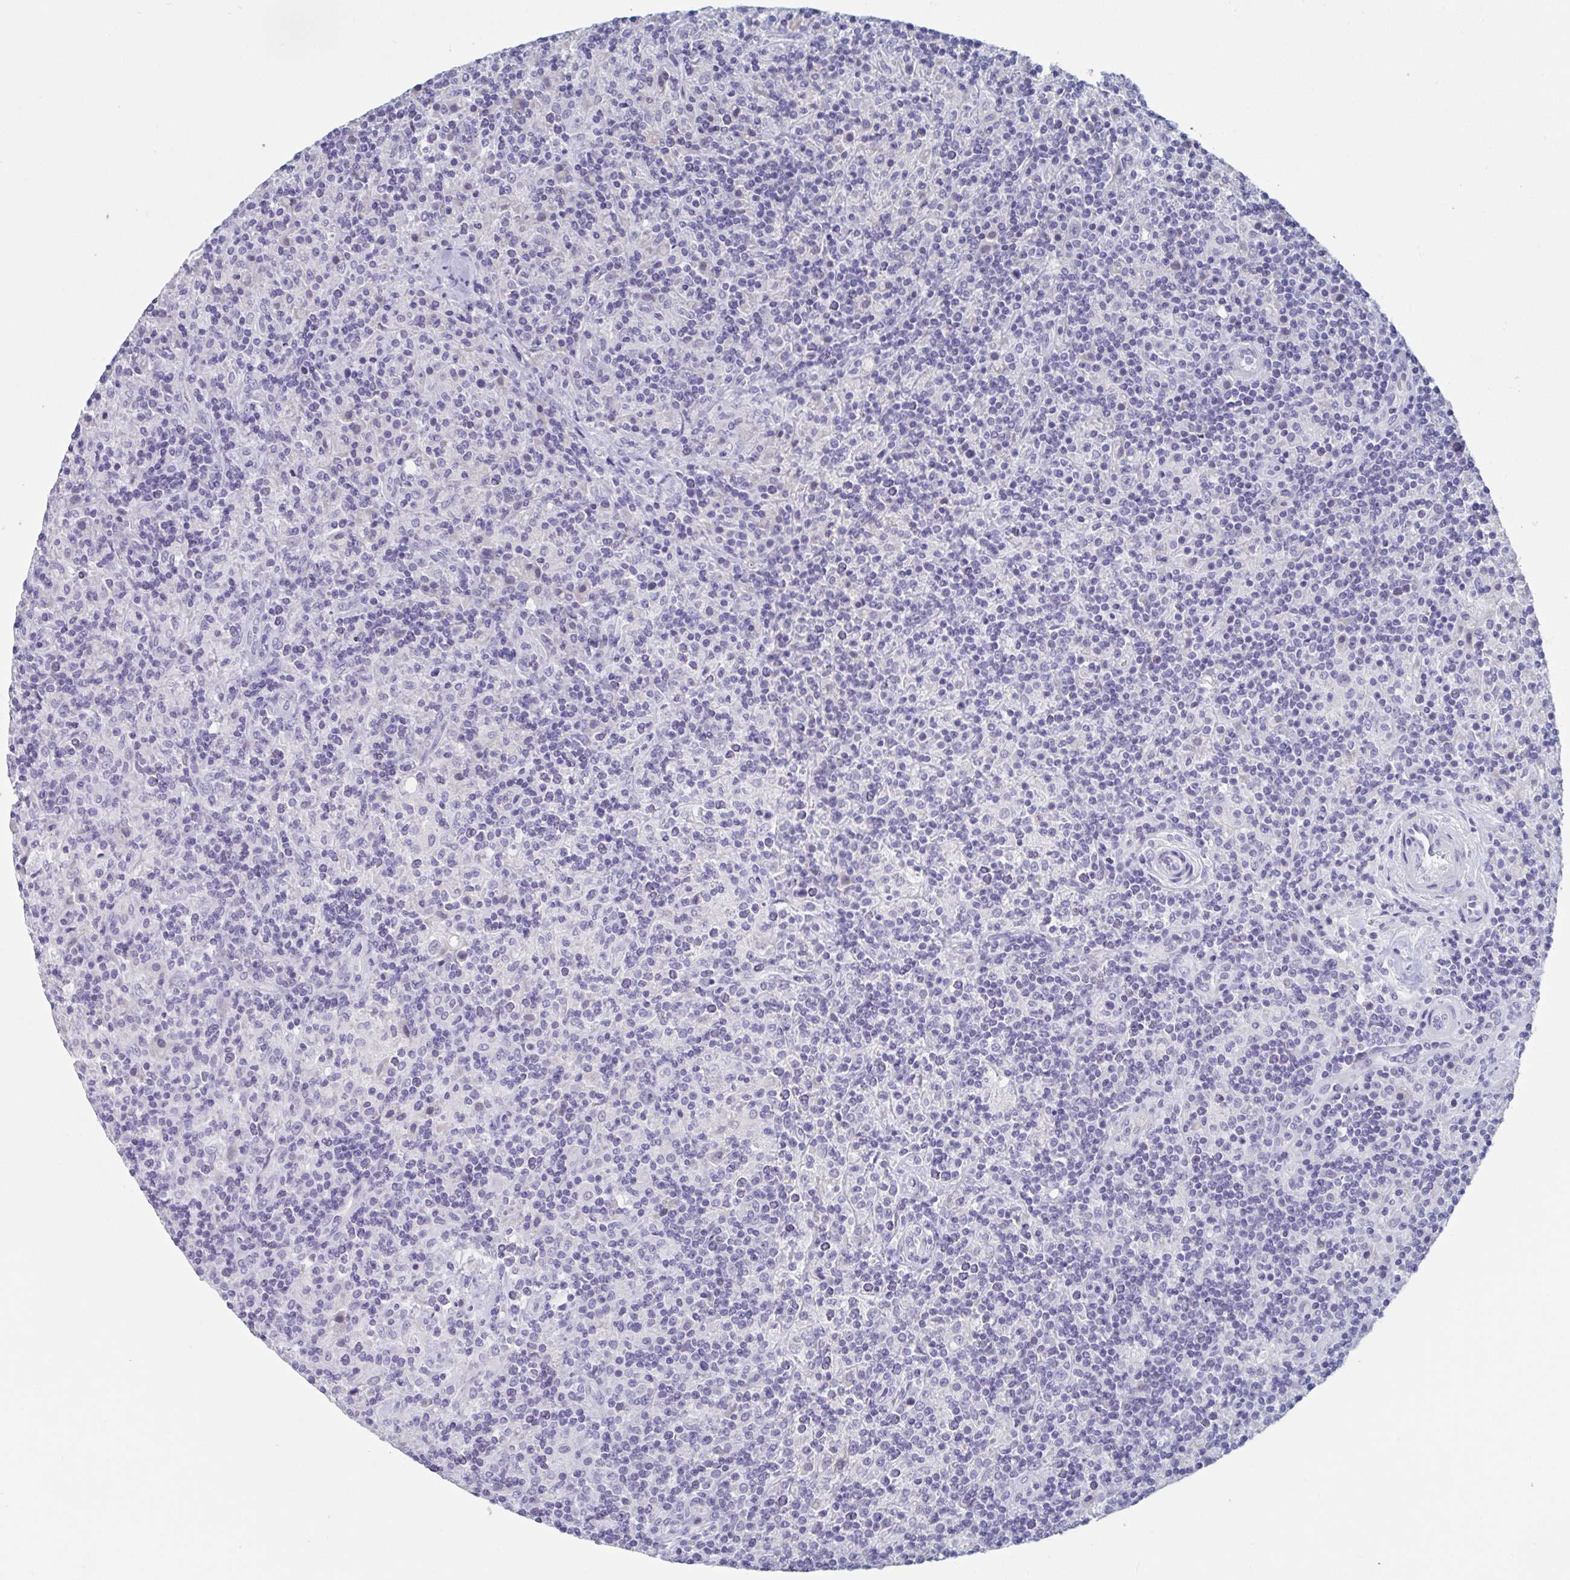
{"staining": {"intensity": "negative", "quantity": "none", "location": "none"}, "tissue": "lymphoma", "cell_type": "Tumor cells", "image_type": "cancer", "snomed": [{"axis": "morphology", "description": "Hodgkin's disease, NOS"}, {"axis": "topography", "description": "Lymph node"}], "caption": "This is an IHC histopathology image of Hodgkin's disease. There is no expression in tumor cells.", "gene": "DPEP3", "patient": {"sex": "male", "age": 70}}